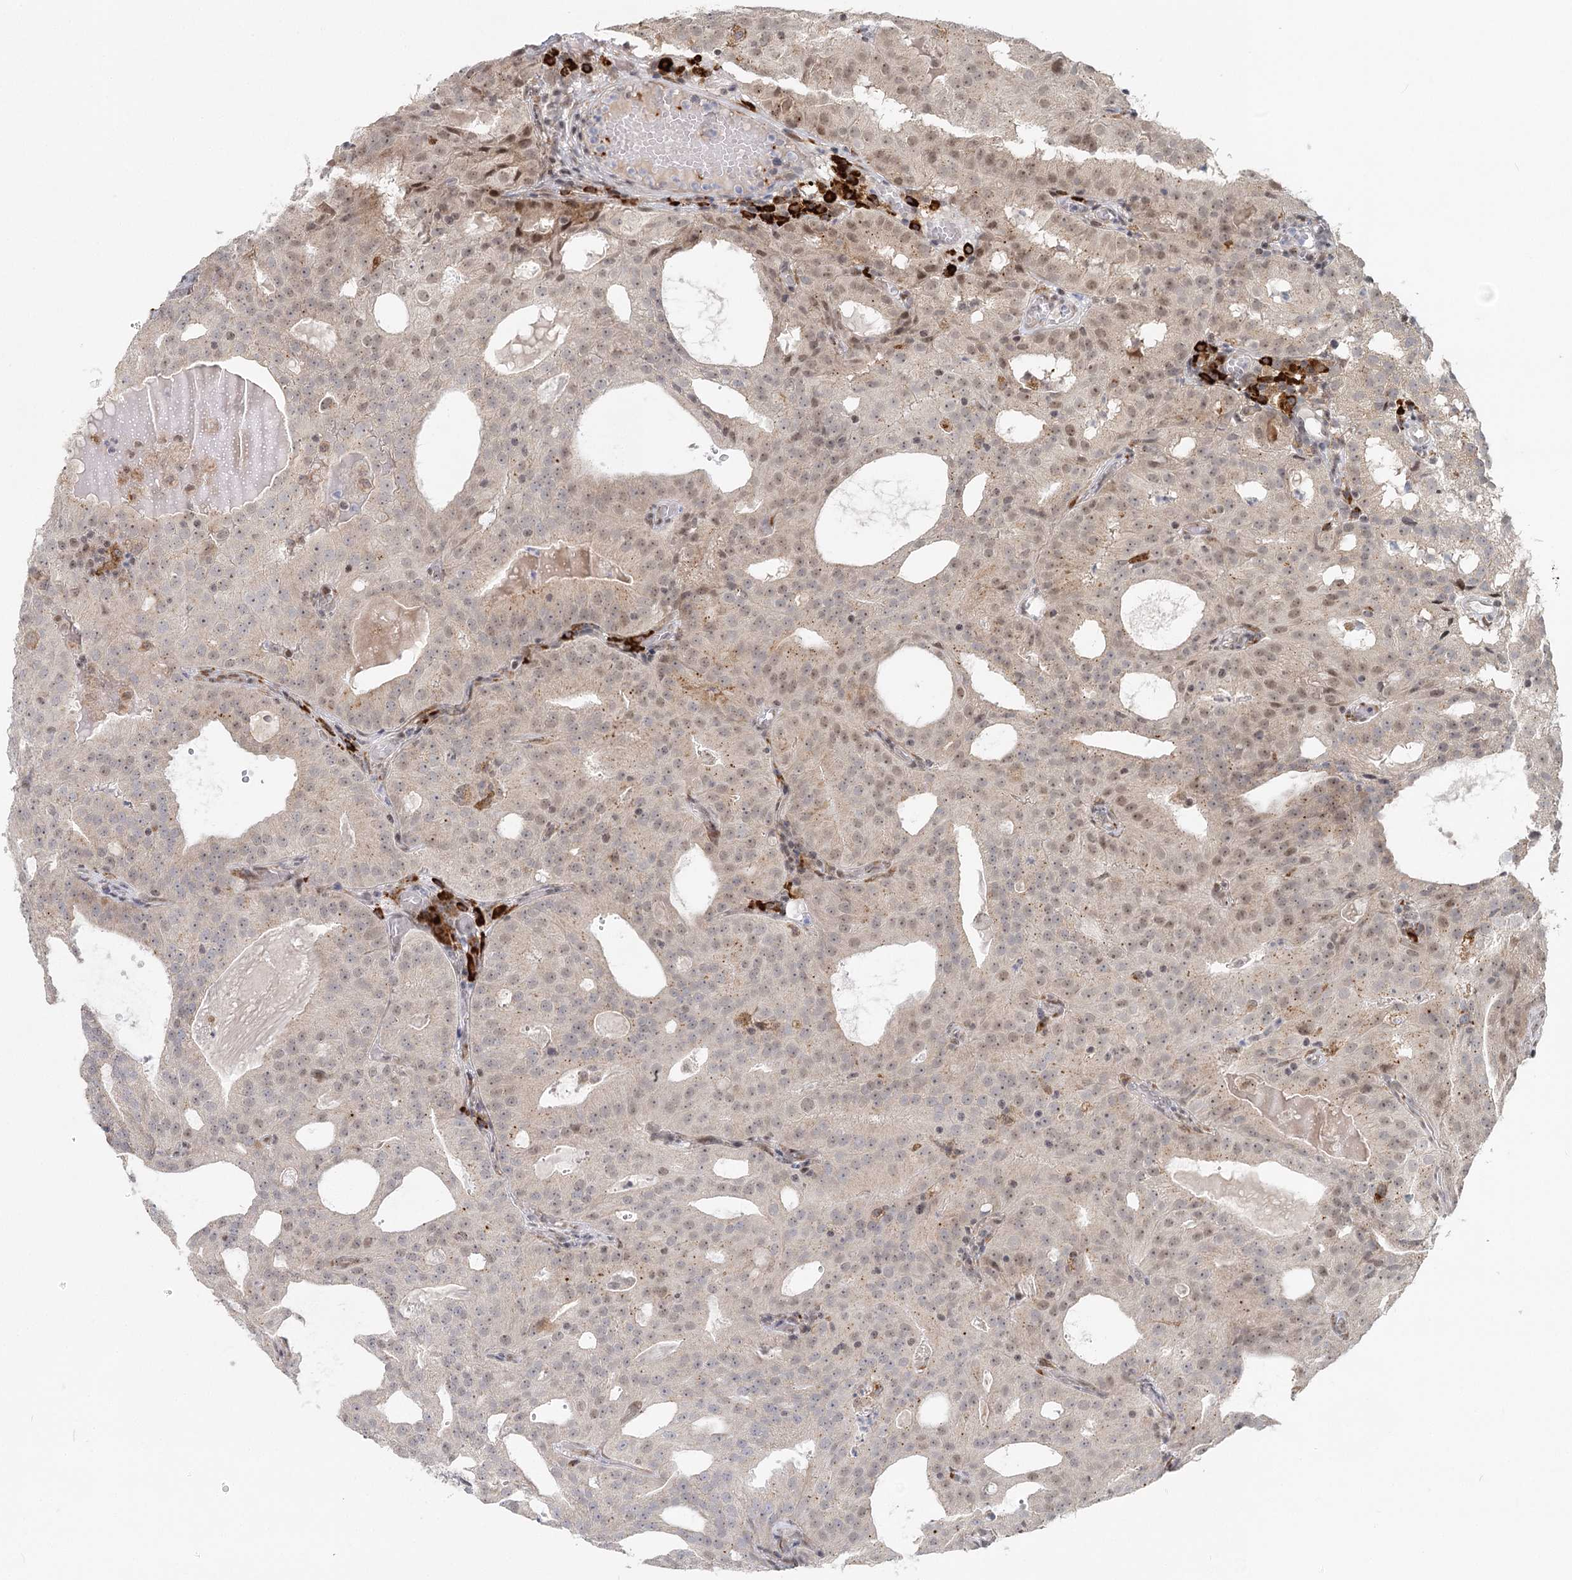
{"staining": {"intensity": "moderate", "quantity": "25%-75%", "location": "nuclear"}, "tissue": "prostate cancer", "cell_type": "Tumor cells", "image_type": "cancer", "snomed": [{"axis": "morphology", "description": "Adenocarcinoma, Medium grade"}, {"axis": "topography", "description": "Prostate"}], "caption": "Brown immunohistochemical staining in human prostate cancer reveals moderate nuclear staining in about 25%-75% of tumor cells. The protein is stained brown, and the nuclei are stained in blue (DAB (3,3'-diaminobenzidine) IHC with brightfield microscopy, high magnification).", "gene": "BNIP5", "patient": {"sex": "male", "age": 88}}